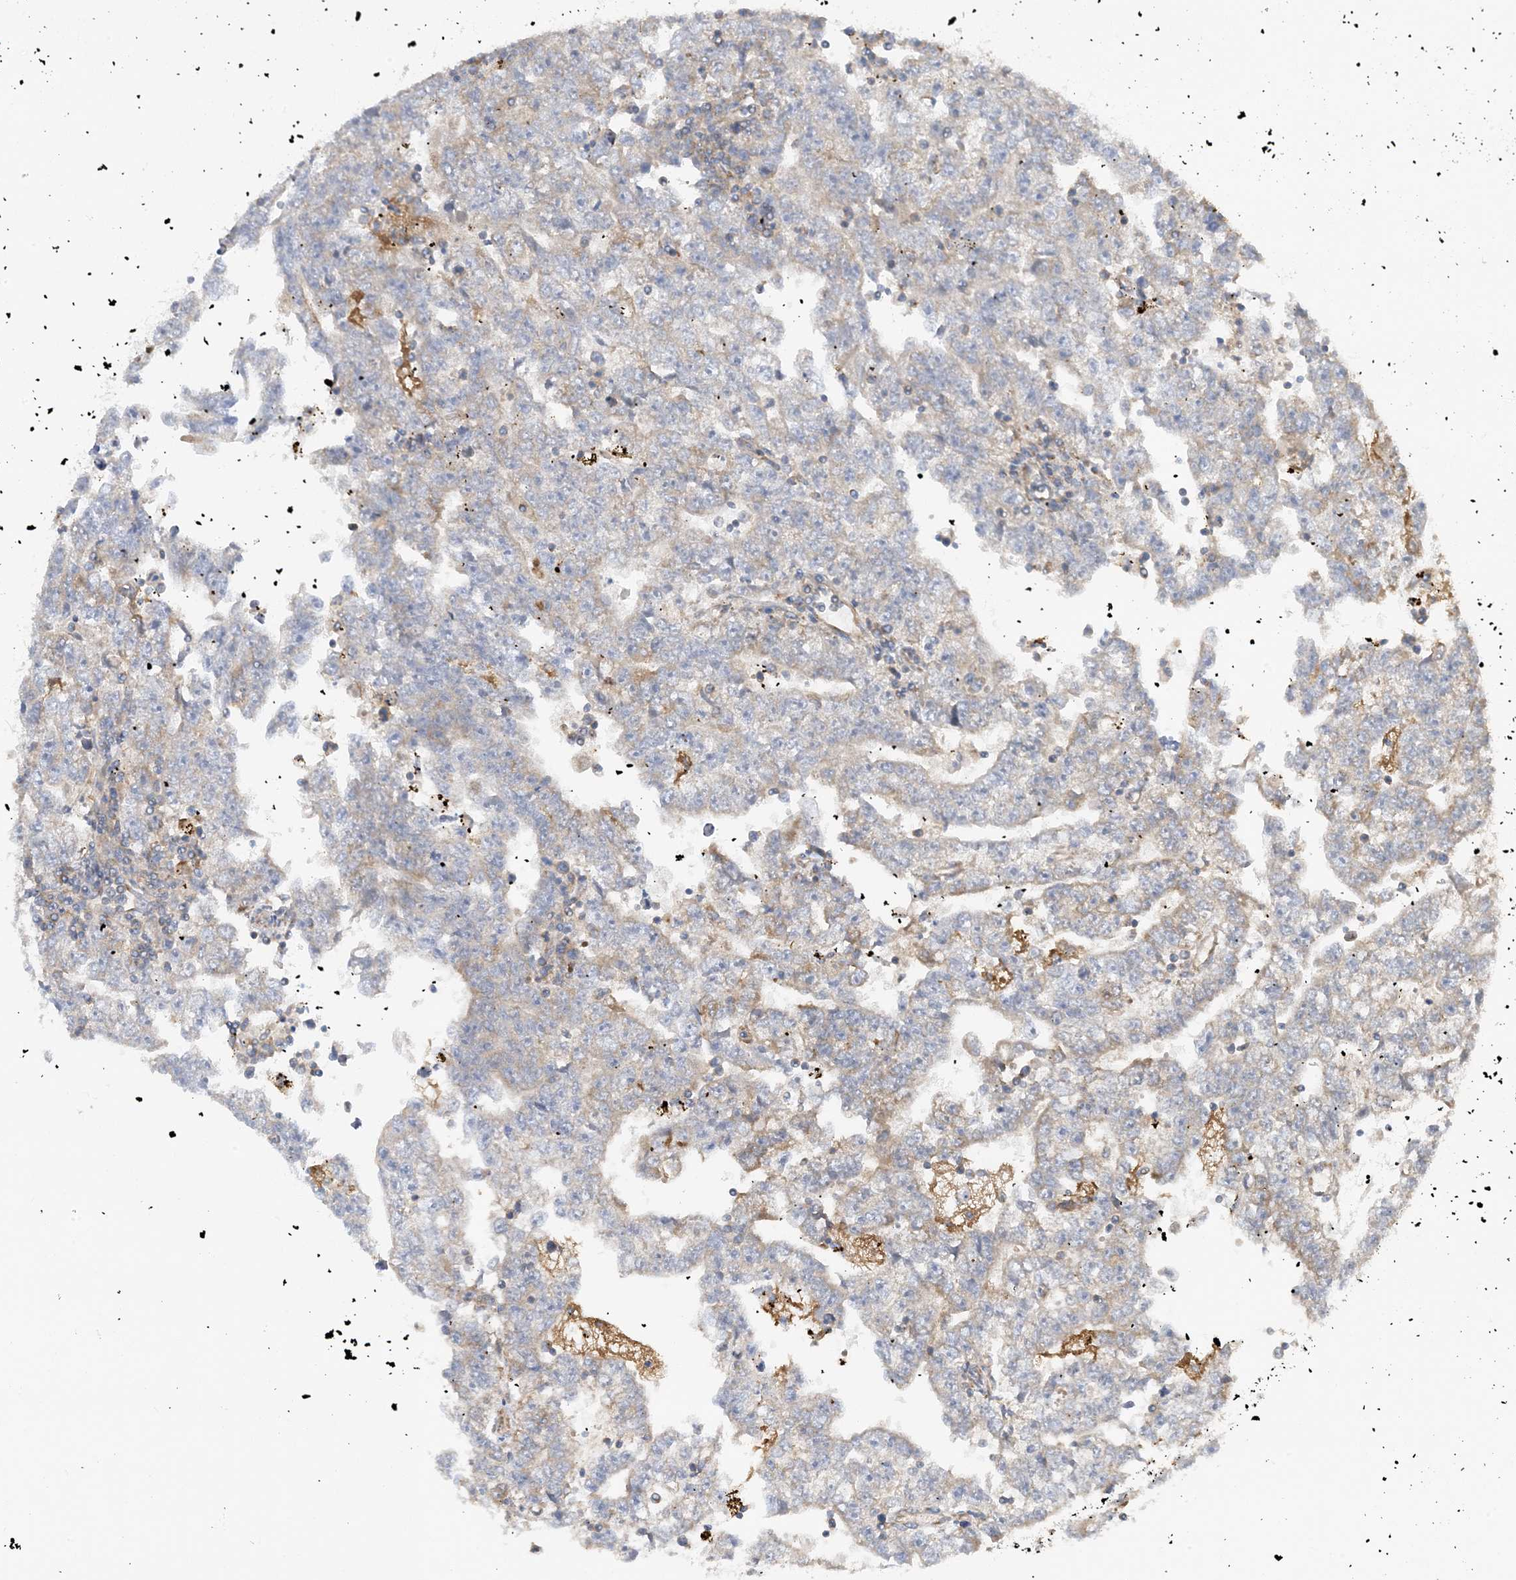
{"staining": {"intensity": "negative", "quantity": "none", "location": "none"}, "tissue": "testis cancer", "cell_type": "Tumor cells", "image_type": "cancer", "snomed": [{"axis": "morphology", "description": "Carcinoma, Embryonal, NOS"}, {"axis": "topography", "description": "Testis"}], "caption": "Protein analysis of testis embryonal carcinoma displays no significant positivity in tumor cells. (DAB (3,3'-diaminobenzidine) IHC with hematoxylin counter stain).", "gene": "SIDT1", "patient": {"sex": "male", "age": 25}}